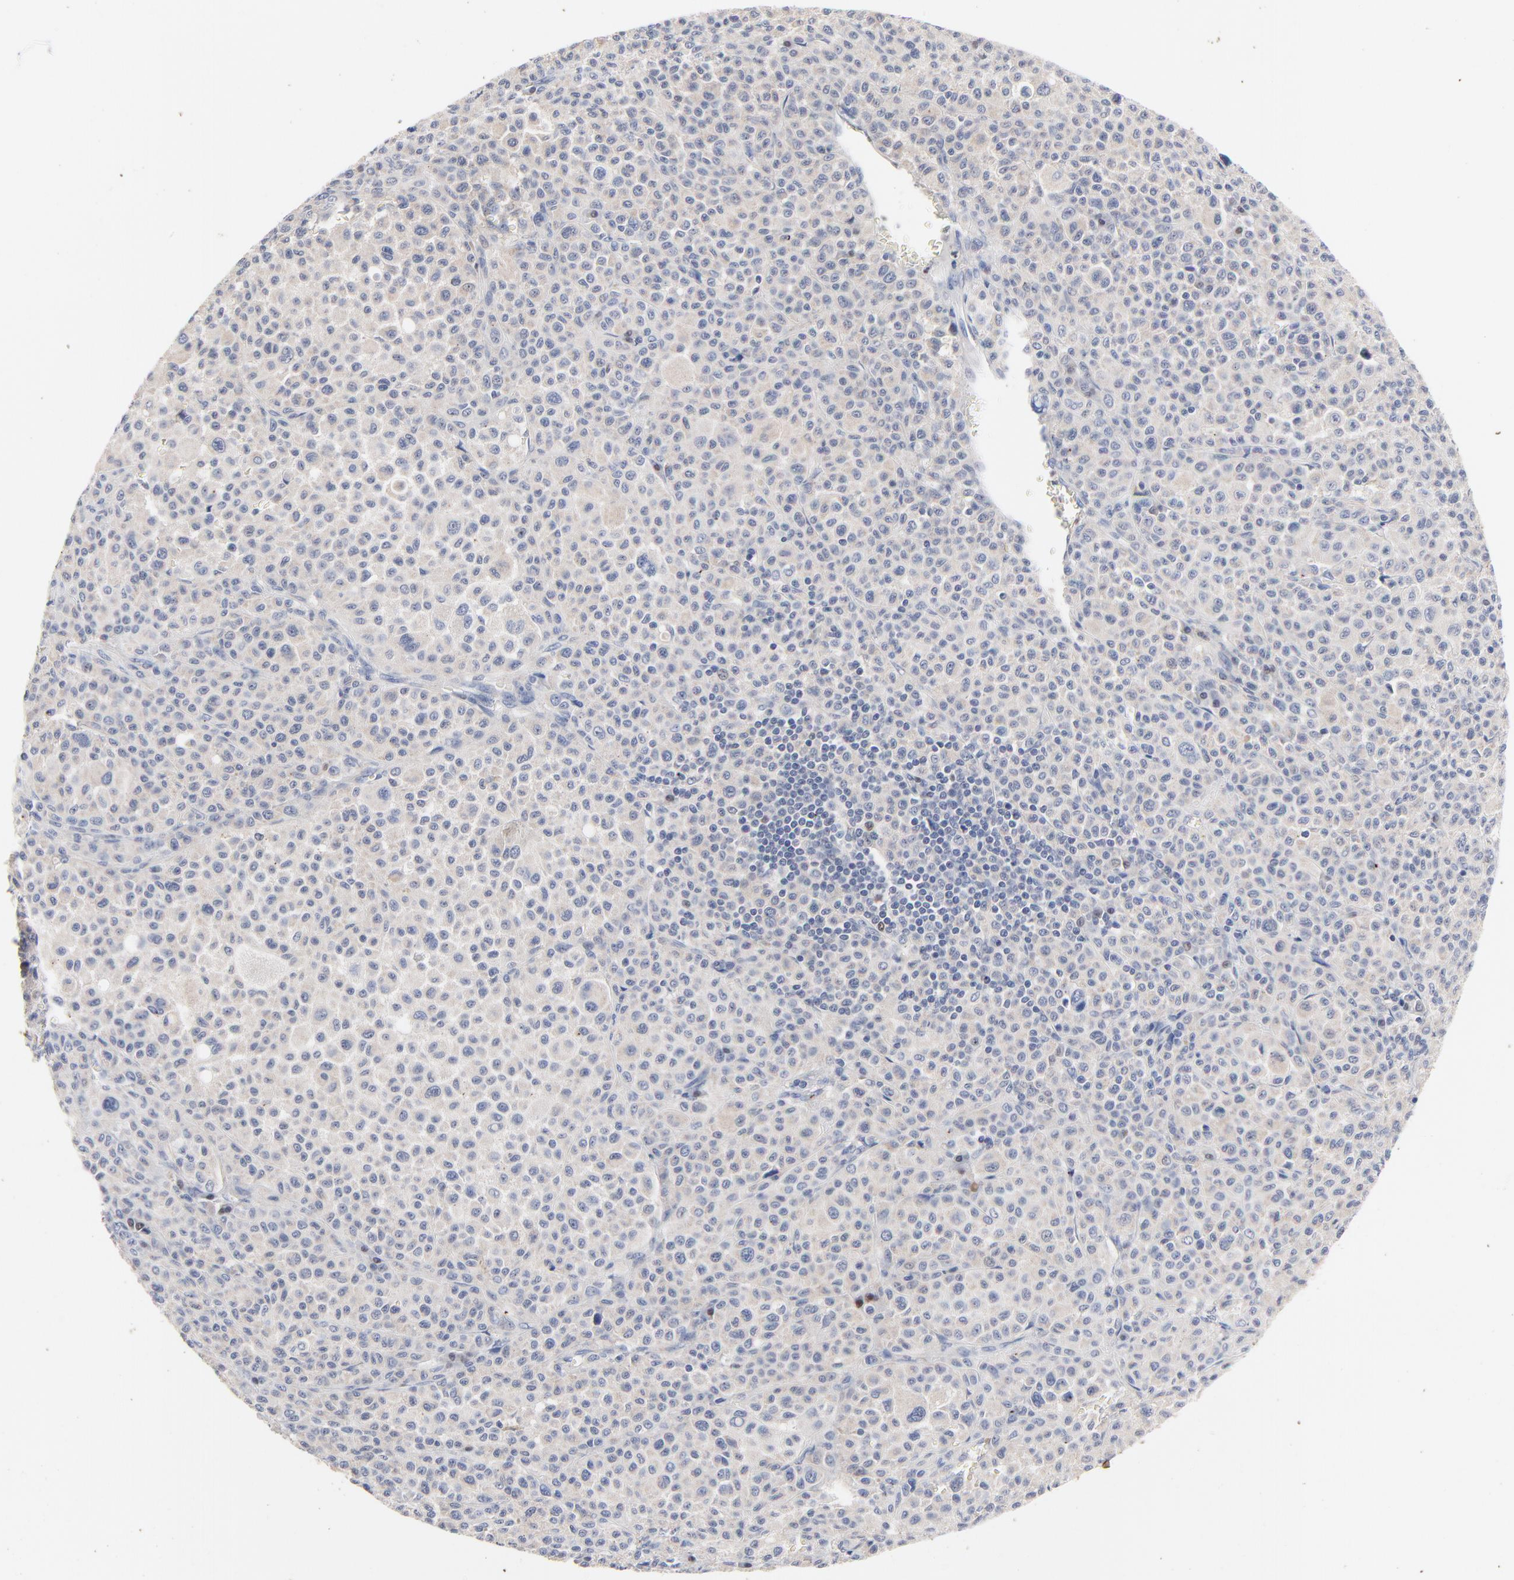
{"staining": {"intensity": "negative", "quantity": "none", "location": "none"}, "tissue": "melanoma", "cell_type": "Tumor cells", "image_type": "cancer", "snomed": [{"axis": "morphology", "description": "Malignant melanoma, Metastatic site"}, {"axis": "topography", "description": "Skin"}], "caption": "Tumor cells show no significant protein staining in malignant melanoma (metastatic site). (DAB IHC with hematoxylin counter stain).", "gene": "AADAC", "patient": {"sex": "female", "age": 74}}